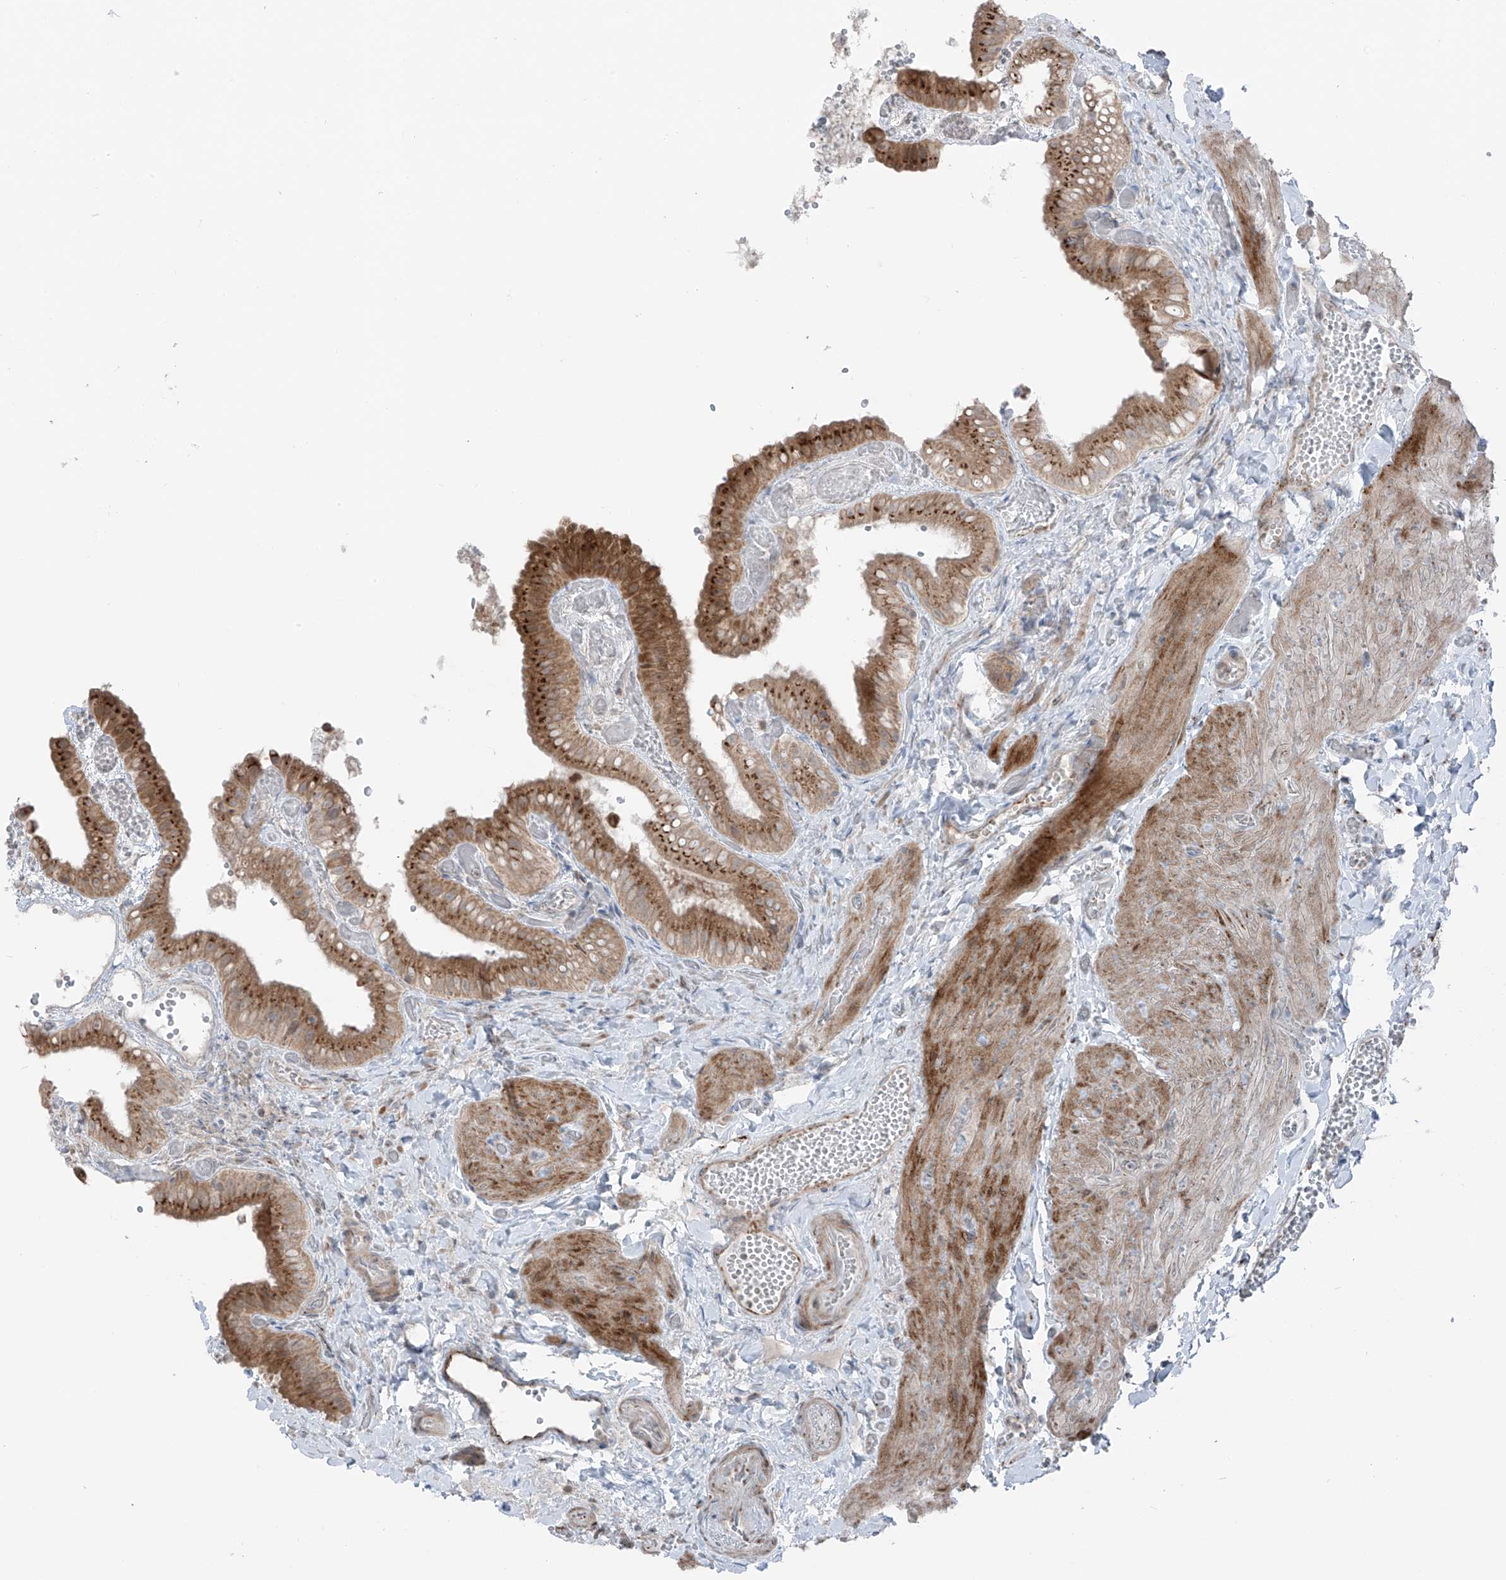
{"staining": {"intensity": "strong", "quantity": ">75%", "location": "cytoplasmic/membranous"}, "tissue": "gallbladder", "cell_type": "Glandular cells", "image_type": "normal", "snomed": [{"axis": "morphology", "description": "Normal tissue, NOS"}, {"axis": "topography", "description": "Gallbladder"}], "caption": "This is a histology image of immunohistochemistry (IHC) staining of benign gallbladder, which shows strong expression in the cytoplasmic/membranous of glandular cells.", "gene": "ERLEC1", "patient": {"sex": "female", "age": 64}}